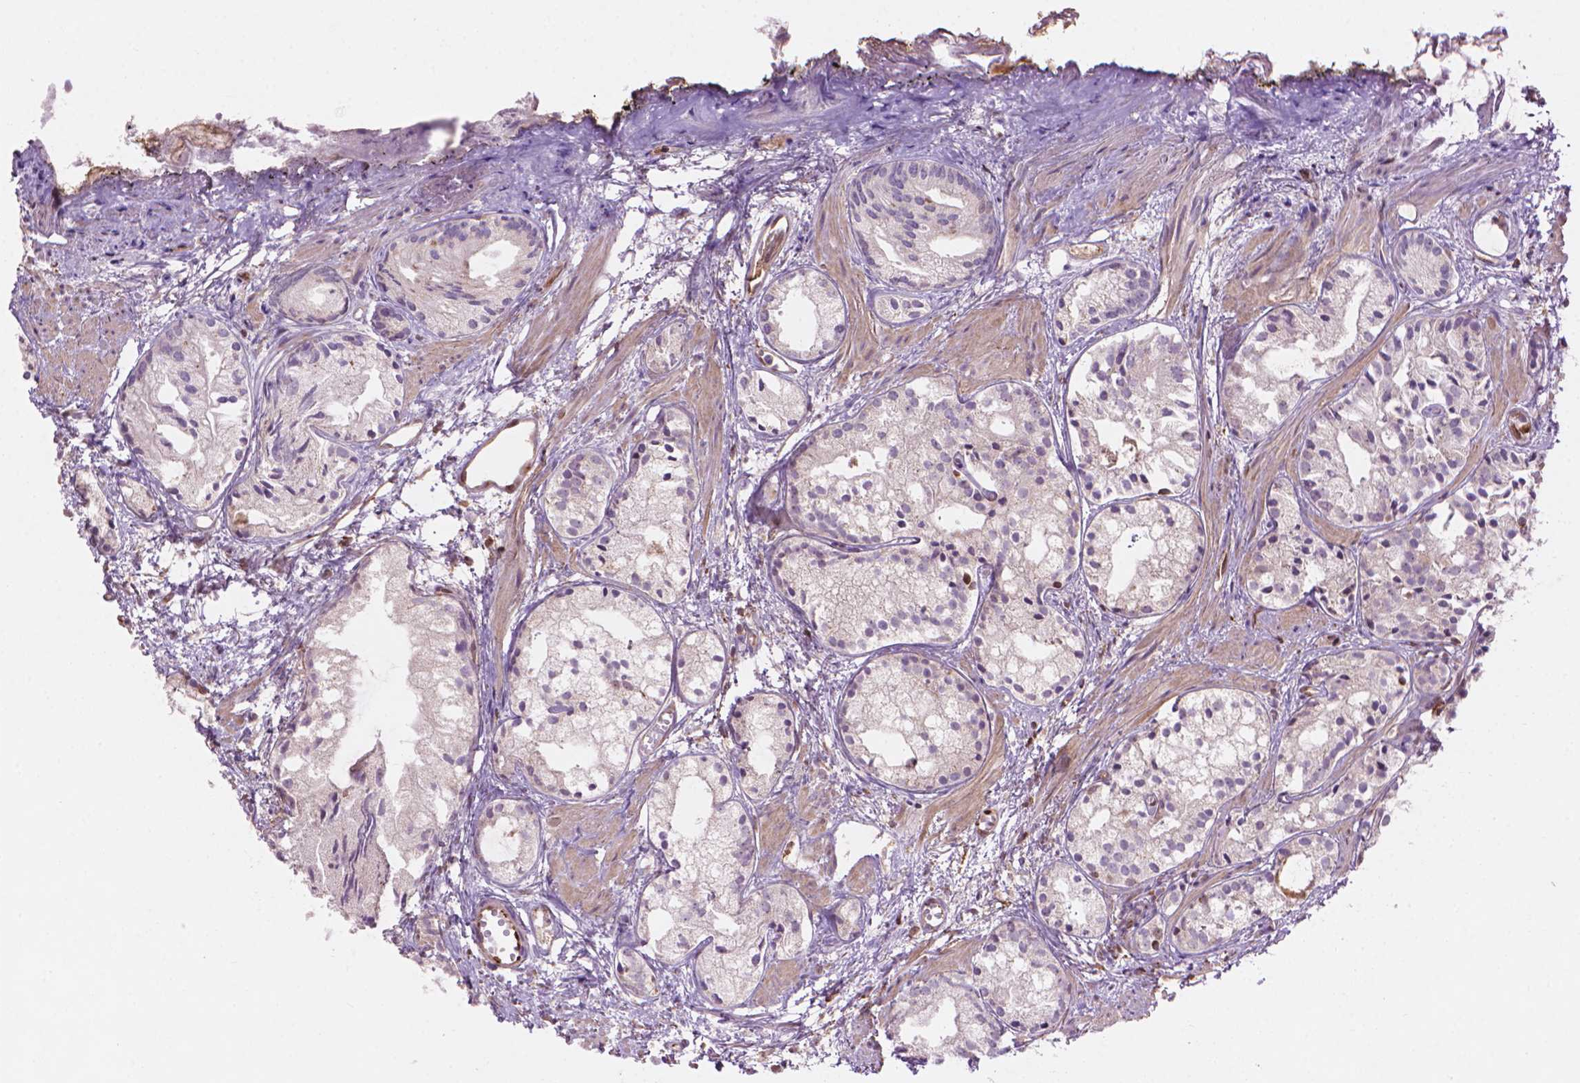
{"staining": {"intensity": "negative", "quantity": "none", "location": "none"}, "tissue": "prostate cancer", "cell_type": "Tumor cells", "image_type": "cancer", "snomed": [{"axis": "morphology", "description": "Adenocarcinoma, High grade"}, {"axis": "topography", "description": "Prostate"}], "caption": "Tumor cells show no significant protein expression in prostate adenocarcinoma (high-grade).", "gene": "SMC2", "patient": {"sex": "male", "age": 85}}